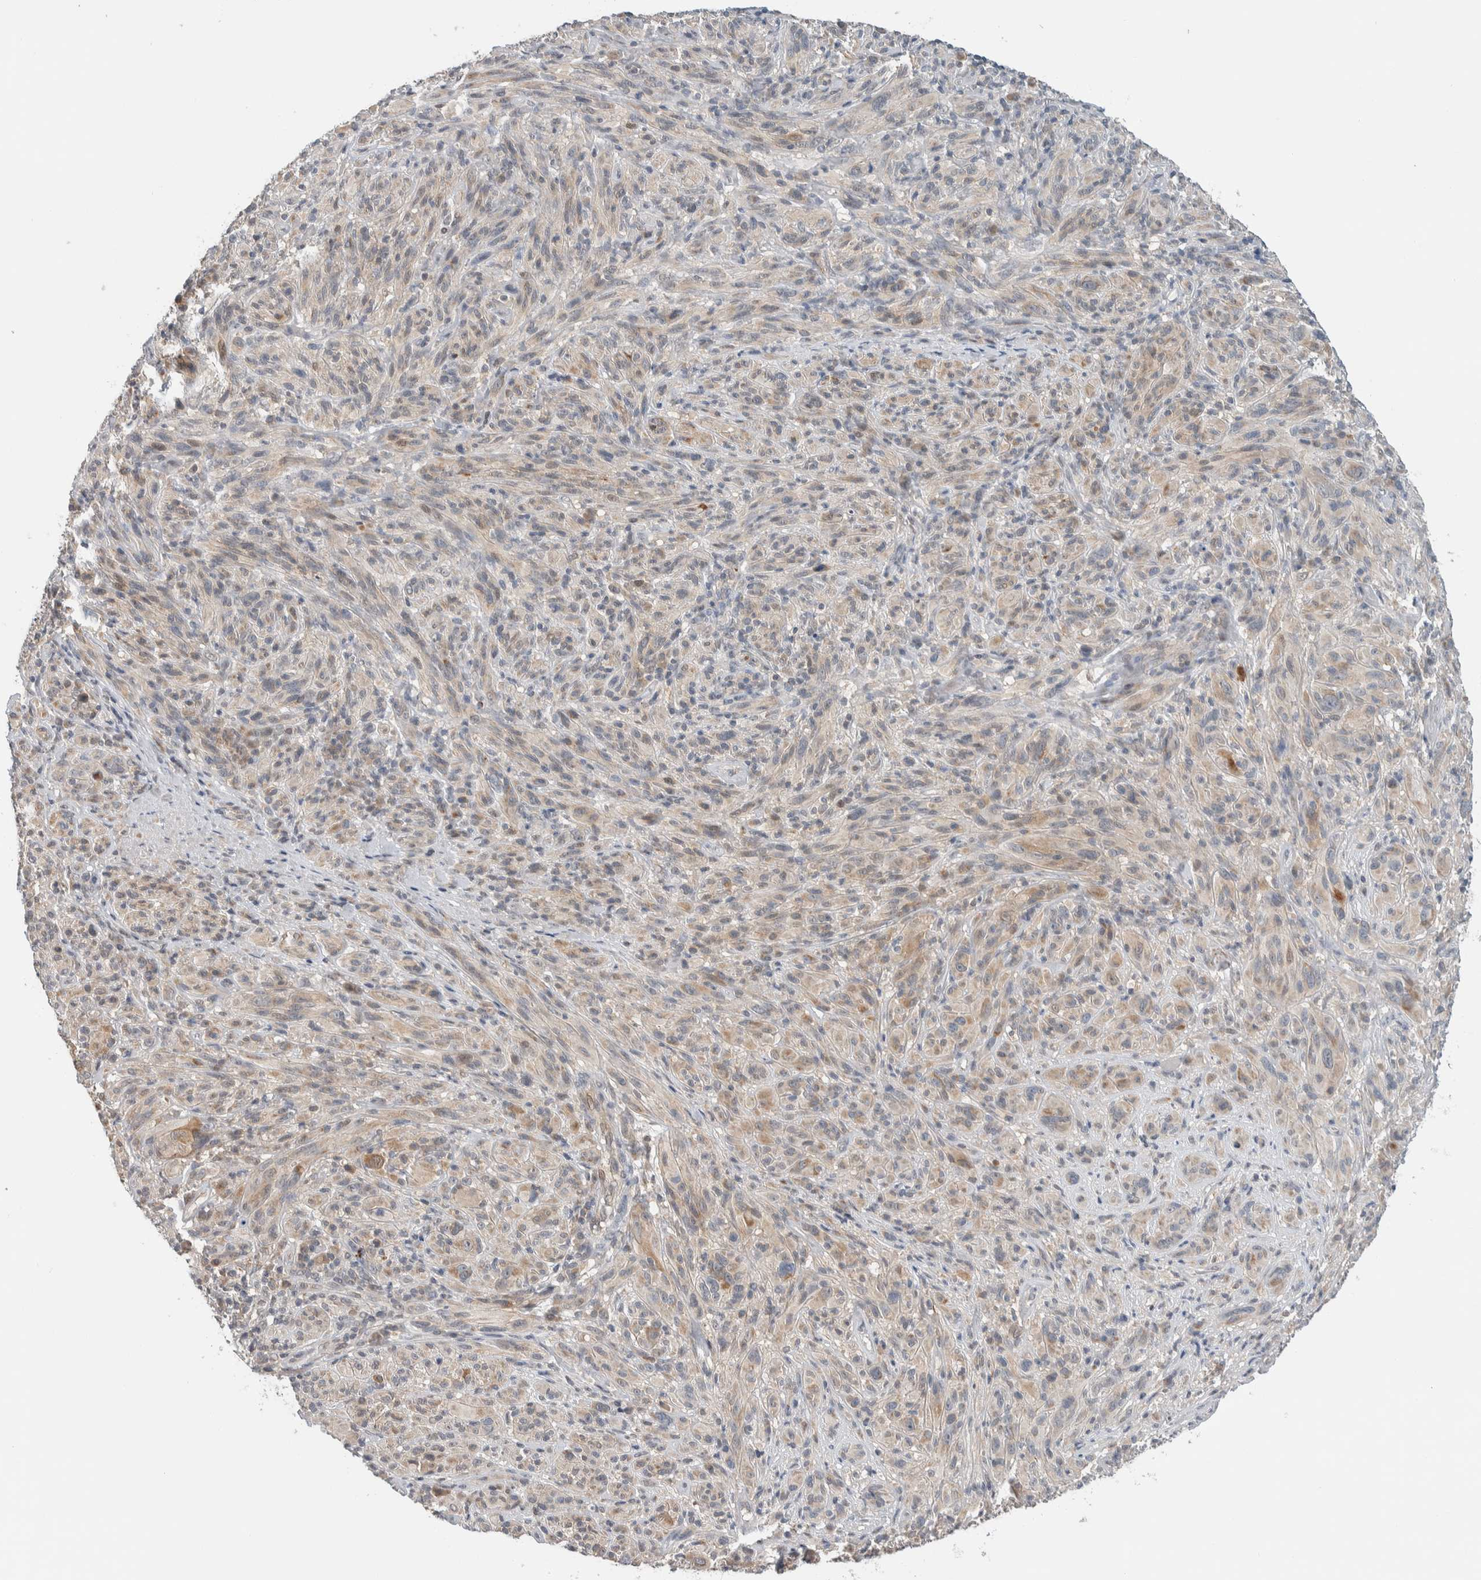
{"staining": {"intensity": "weak", "quantity": "25%-75%", "location": "cytoplasmic/membranous"}, "tissue": "melanoma", "cell_type": "Tumor cells", "image_type": "cancer", "snomed": [{"axis": "morphology", "description": "Malignant melanoma, NOS"}, {"axis": "topography", "description": "Skin of head"}], "caption": "Human melanoma stained for a protein (brown) demonstrates weak cytoplasmic/membranous positive staining in about 25%-75% of tumor cells.", "gene": "SHPK", "patient": {"sex": "male", "age": 96}}